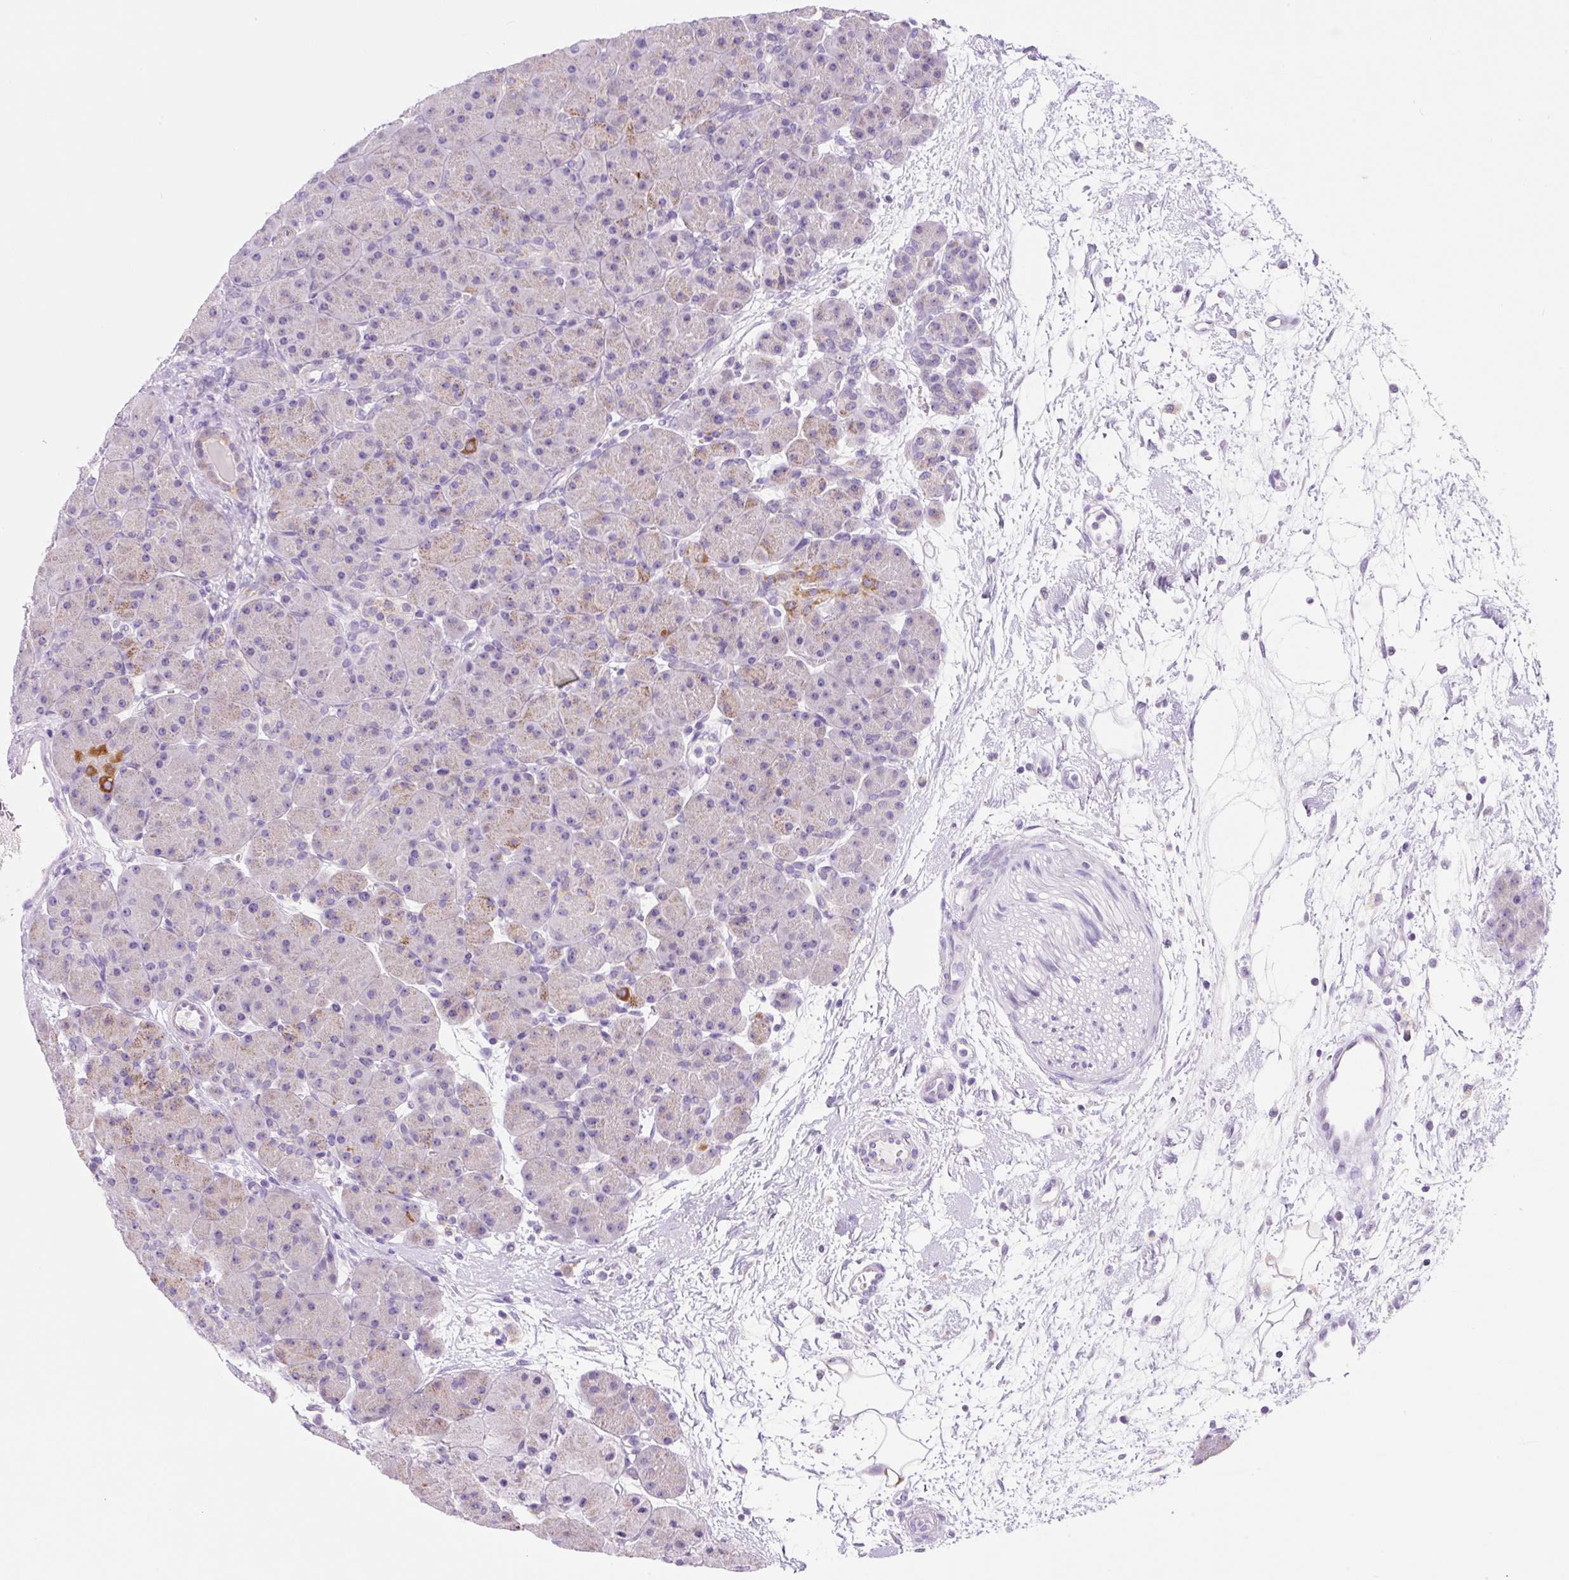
{"staining": {"intensity": "moderate", "quantity": "<25%", "location": "cytoplasmic/membranous"}, "tissue": "pancreas", "cell_type": "Exocrine glandular cells", "image_type": "normal", "snomed": [{"axis": "morphology", "description": "Normal tissue, NOS"}, {"axis": "topography", "description": "Pancreas"}], "caption": "High-magnification brightfield microscopy of benign pancreas stained with DAB (3,3'-diaminobenzidine) (brown) and counterstained with hematoxylin (blue). exocrine glandular cells exhibit moderate cytoplasmic/membranous positivity is identified in about<25% of cells. Nuclei are stained in blue.", "gene": "NDST3", "patient": {"sex": "male", "age": 66}}